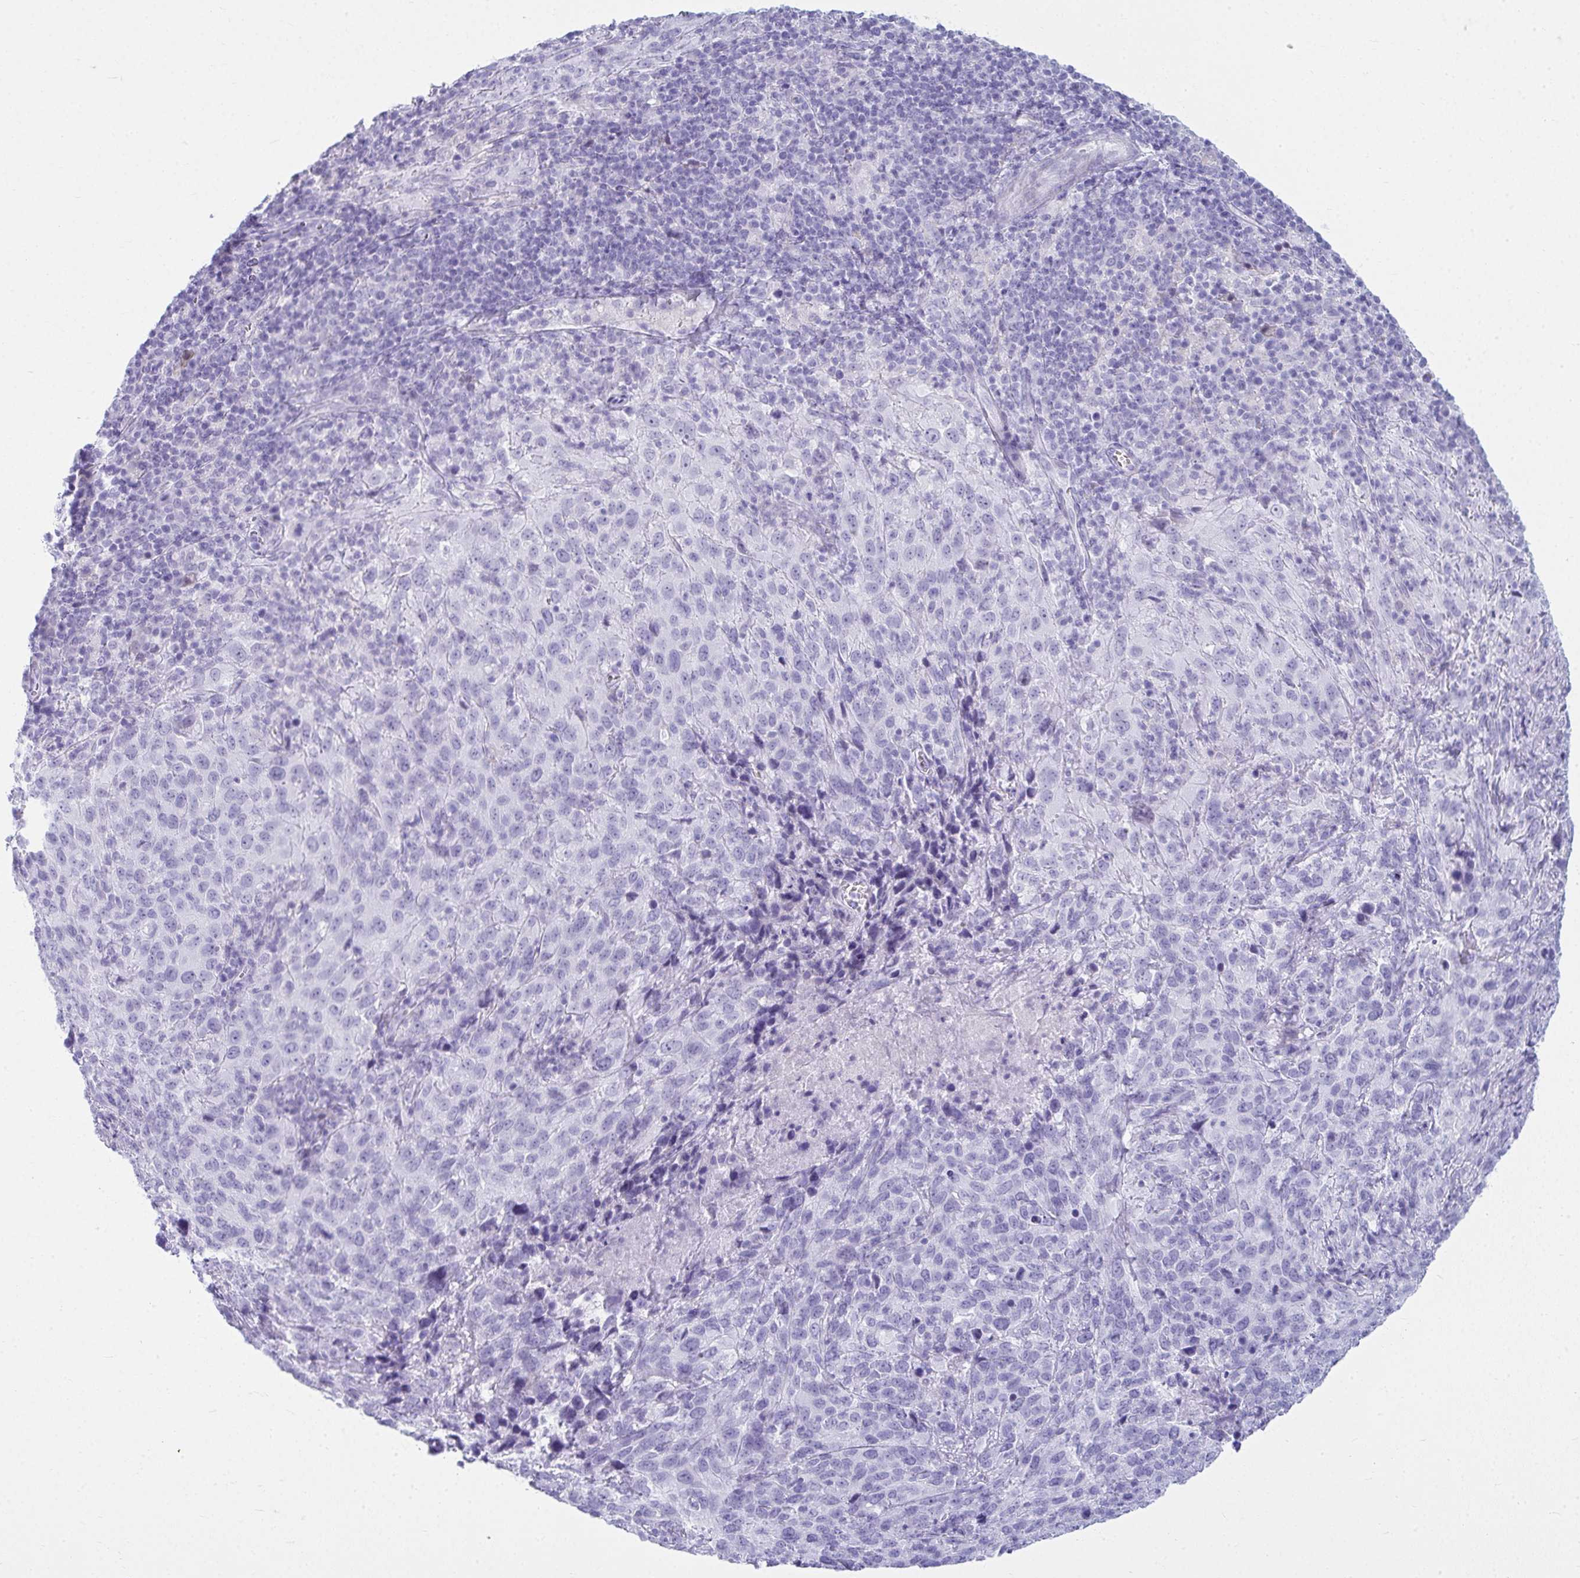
{"staining": {"intensity": "negative", "quantity": "none", "location": "none"}, "tissue": "cervical cancer", "cell_type": "Tumor cells", "image_type": "cancer", "snomed": [{"axis": "morphology", "description": "Squamous cell carcinoma, NOS"}, {"axis": "topography", "description": "Cervix"}], "caption": "Histopathology image shows no significant protein staining in tumor cells of squamous cell carcinoma (cervical).", "gene": "CLGN", "patient": {"sex": "female", "age": 51}}